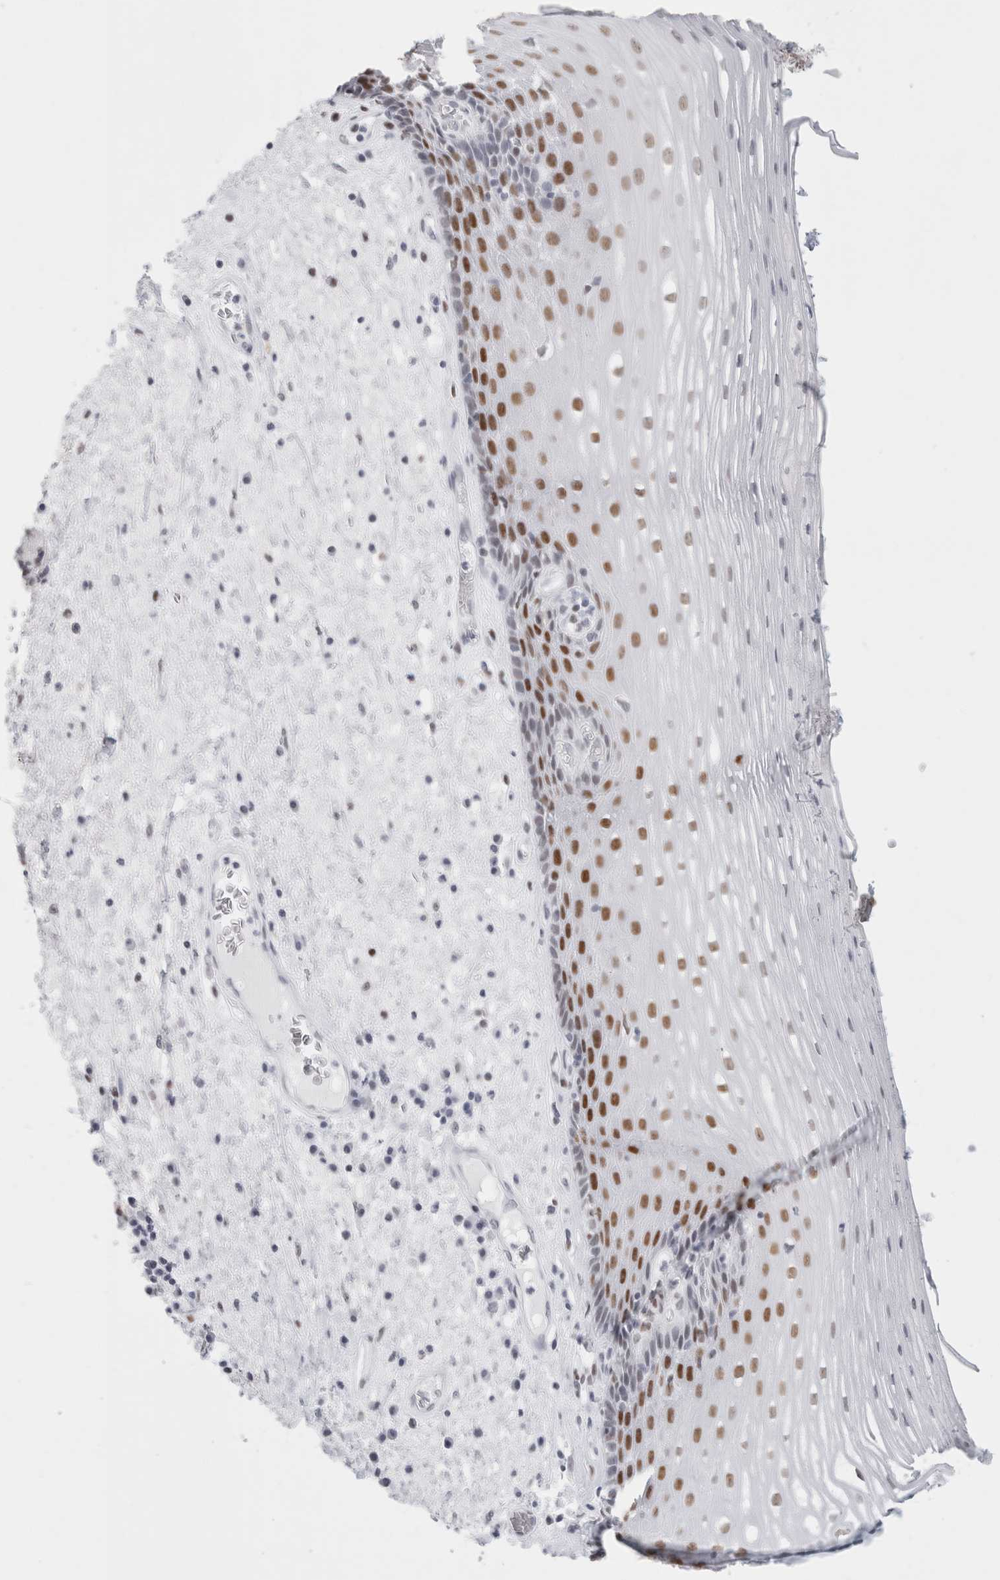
{"staining": {"intensity": "strong", "quantity": ">75%", "location": "nuclear"}, "tissue": "esophagus", "cell_type": "Squamous epithelial cells", "image_type": "normal", "snomed": [{"axis": "morphology", "description": "Normal tissue, NOS"}, {"axis": "morphology", "description": "Adenocarcinoma, NOS"}, {"axis": "topography", "description": "Esophagus"}], "caption": "Squamous epithelial cells show strong nuclear expression in about >75% of cells in normal esophagus. (Brightfield microscopy of DAB IHC at high magnification).", "gene": "SMARCC1", "patient": {"sex": "male", "age": 62}}